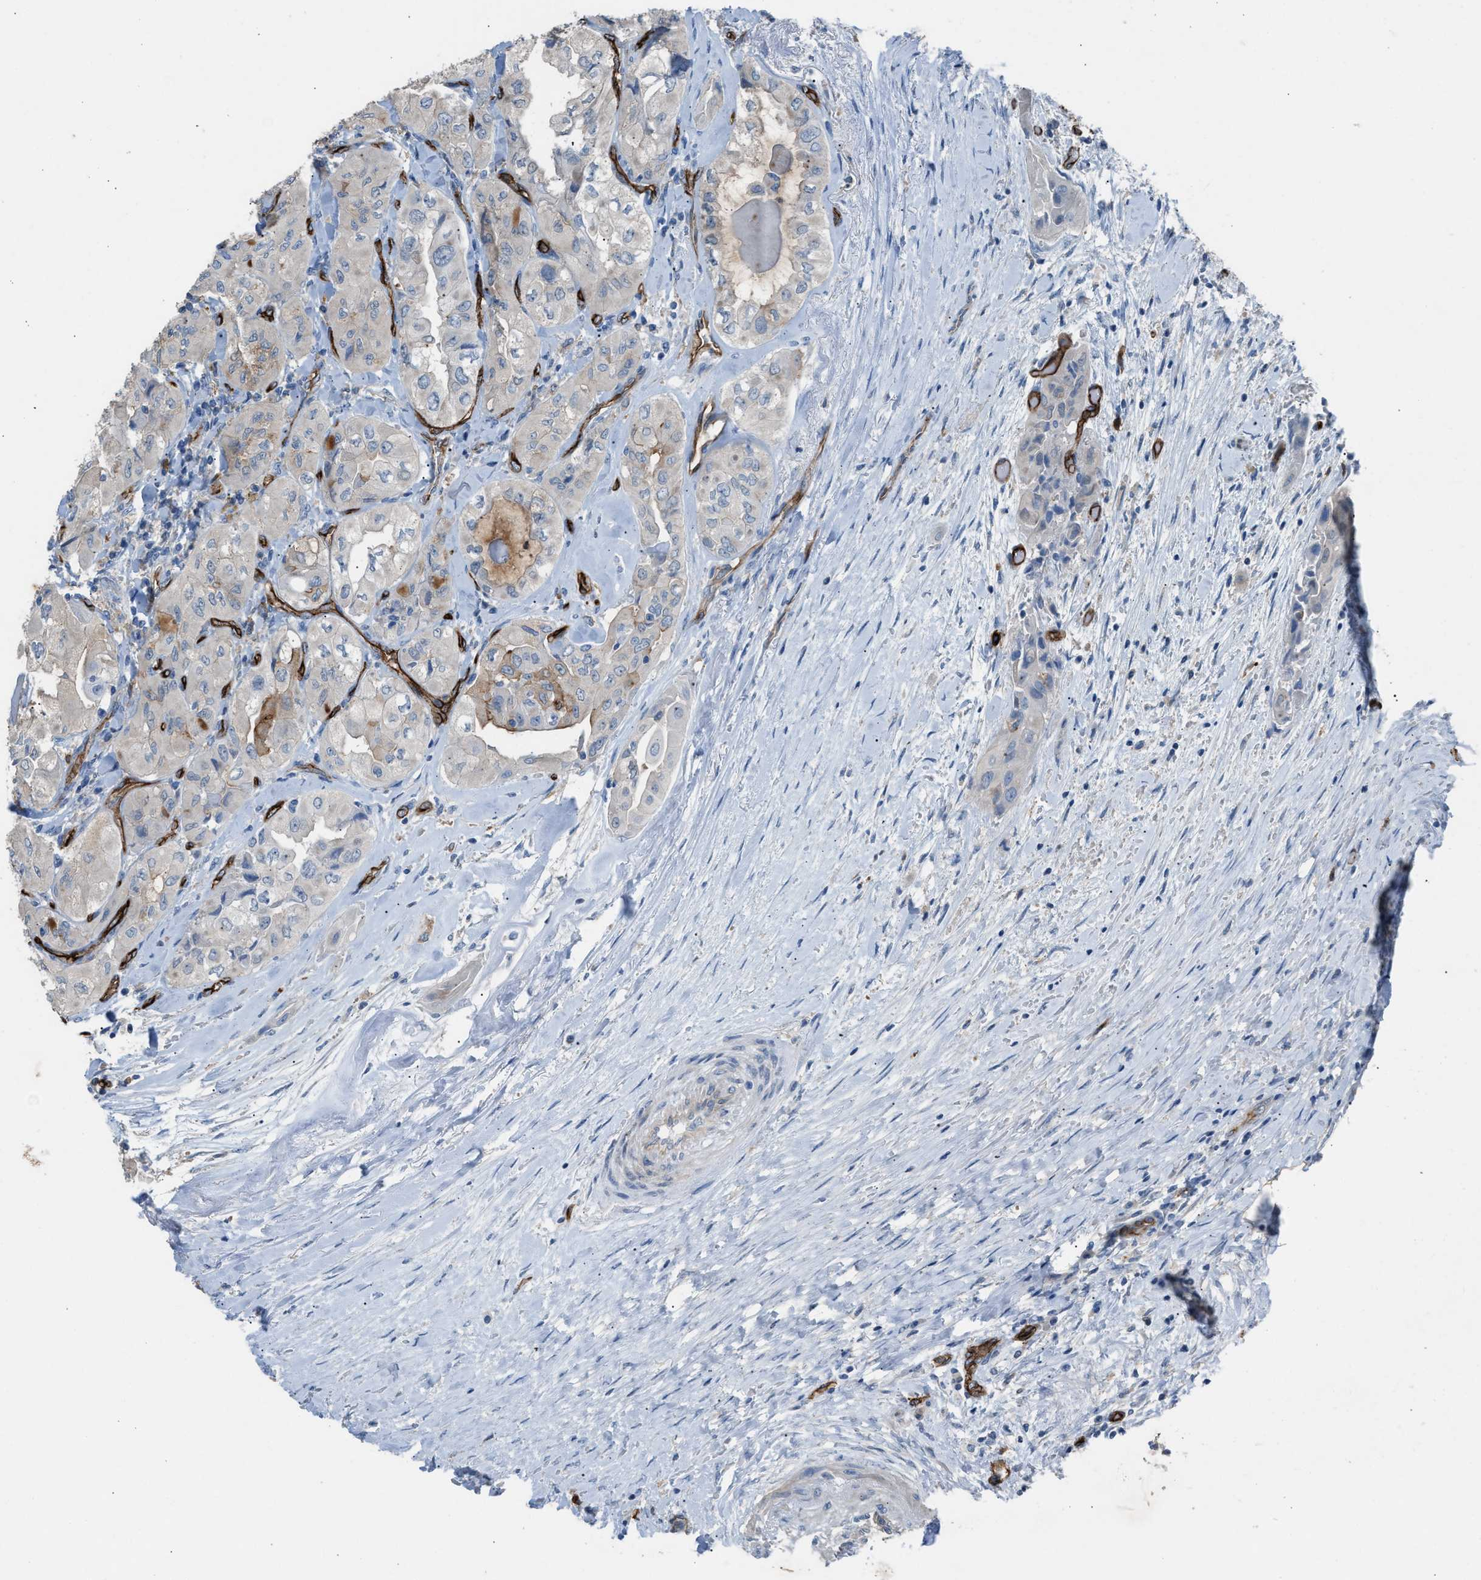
{"staining": {"intensity": "negative", "quantity": "none", "location": "none"}, "tissue": "thyroid cancer", "cell_type": "Tumor cells", "image_type": "cancer", "snomed": [{"axis": "morphology", "description": "Papillary adenocarcinoma, NOS"}, {"axis": "topography", "description": "Thyroid gland"}], "caption": "A histopathology image of thyroid papillary adenocarcinoma stained for a protein reveals no brown staining in tumor cells.", "gene": "DYSF", "patient": {"sex": "female", "age": 59}}